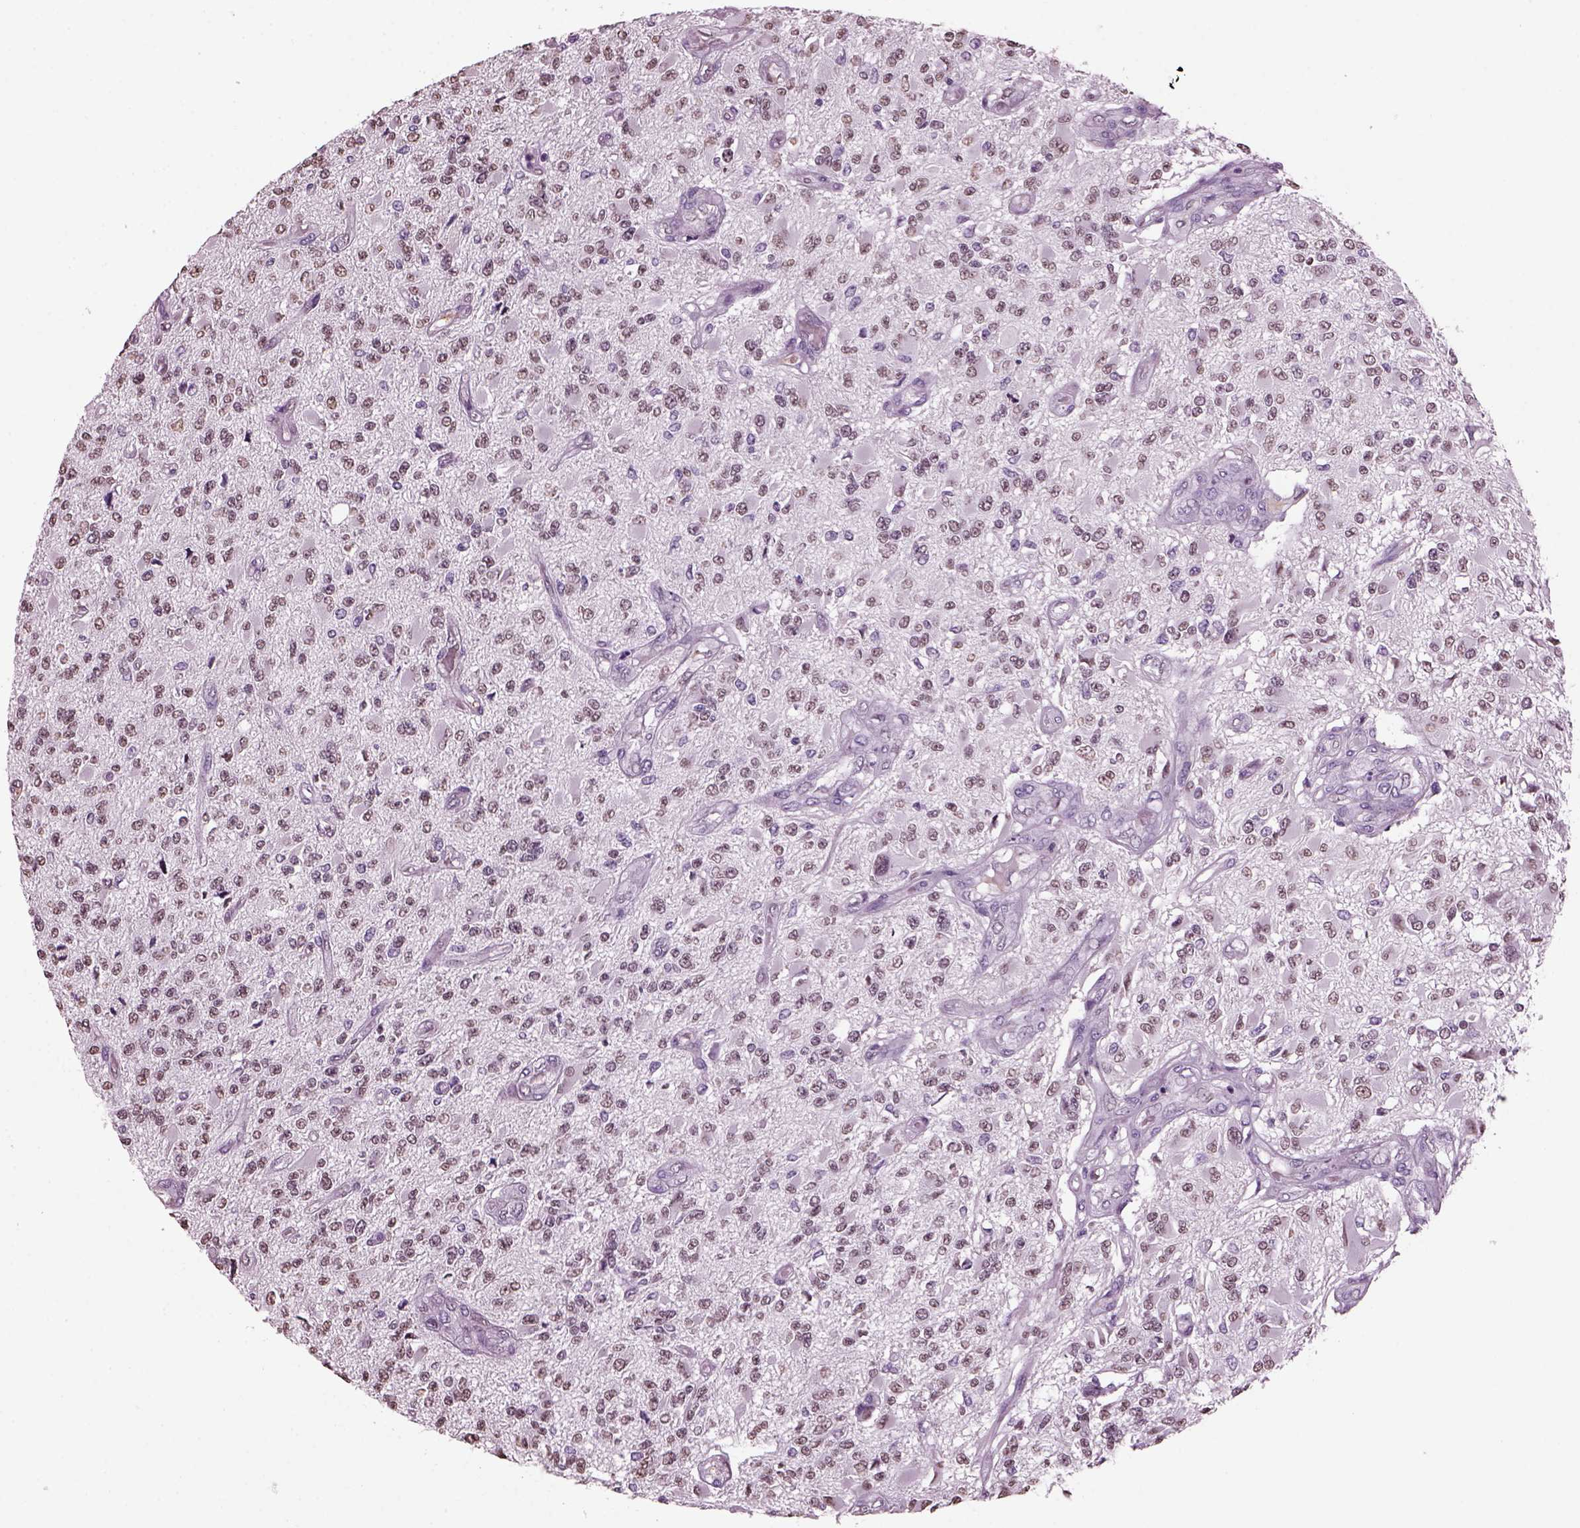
{"staining": {"intensity": "weak", "quantity": "25%-75%", "location": "nuclear"}, "tissue": "glioma", "cell_type": "Tumor cells", "image_type": "cancer", "snomed": [{"axis": "morphology", "description": "Glioma, malignant, High grade"}, {"axis": "topography", "description": "Brain"}], "caption": "Glioma was stained to show a protein in brown. There is low levels of weak nuclear positivity in approximately 25%-75% of tumor cells. The staining is performed using DAB brown chromogen to label protein expression. The nuclei are counter-stained blue using hematoxylin.", "gene": "KRTAP3-2", "patient": {"sex": "female", "age": 63}}